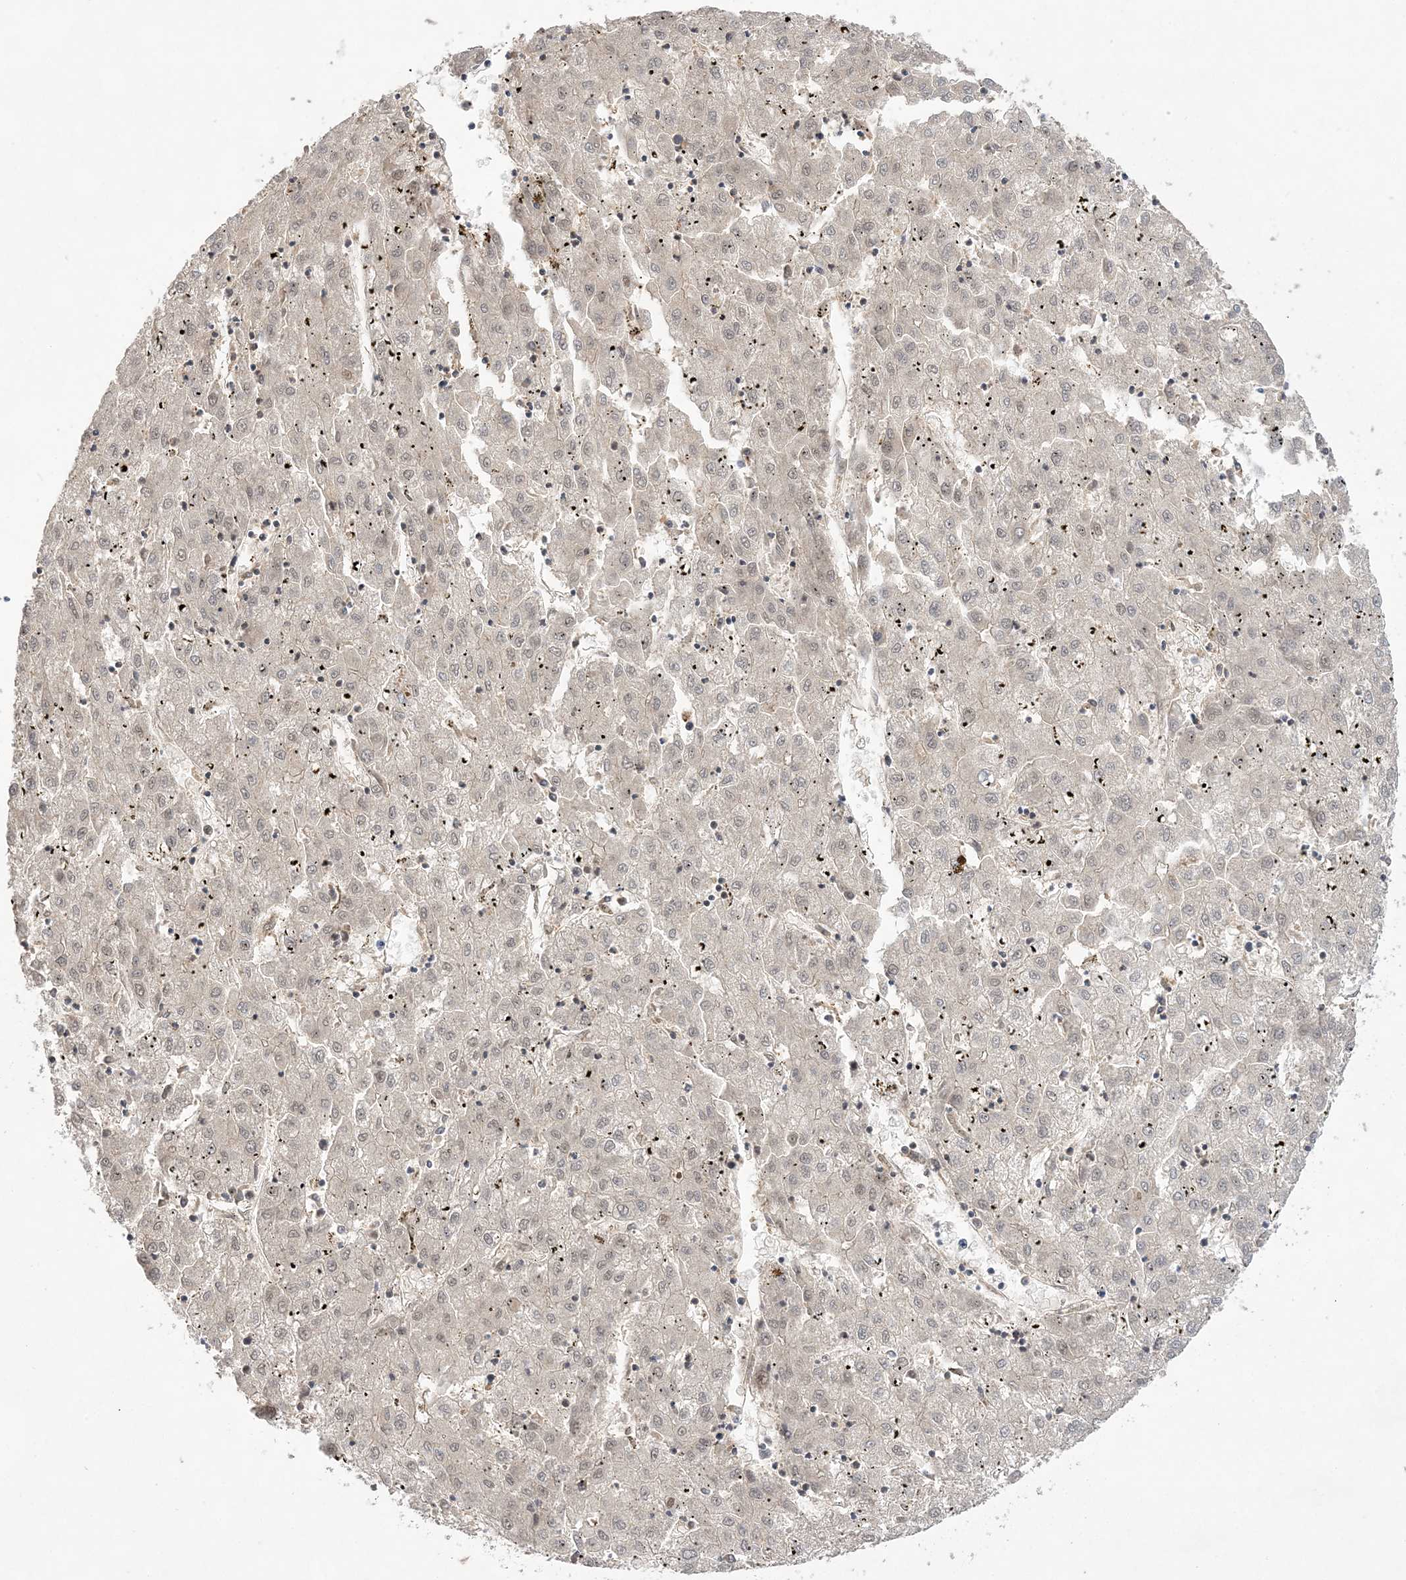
{"staining": {"intensity": "weak", "quantity": "<25%", "location": "nuclear"}, "tissue": "liver cancer", "cell_type": "Tumor cells", "image_type": "cancer", "snomed": [{"axis": "morphology", "description": "Carcinoma, Hepatocellular, NOS"}, {"axis": "topography", "description": "Liver"}], "caption": "A micrograph of liver cancer stained for a protein demonstrates no brown staining in tumor cells.", "gene": "TMEM132B", "patient": {"sex": "male", "age": 72}}